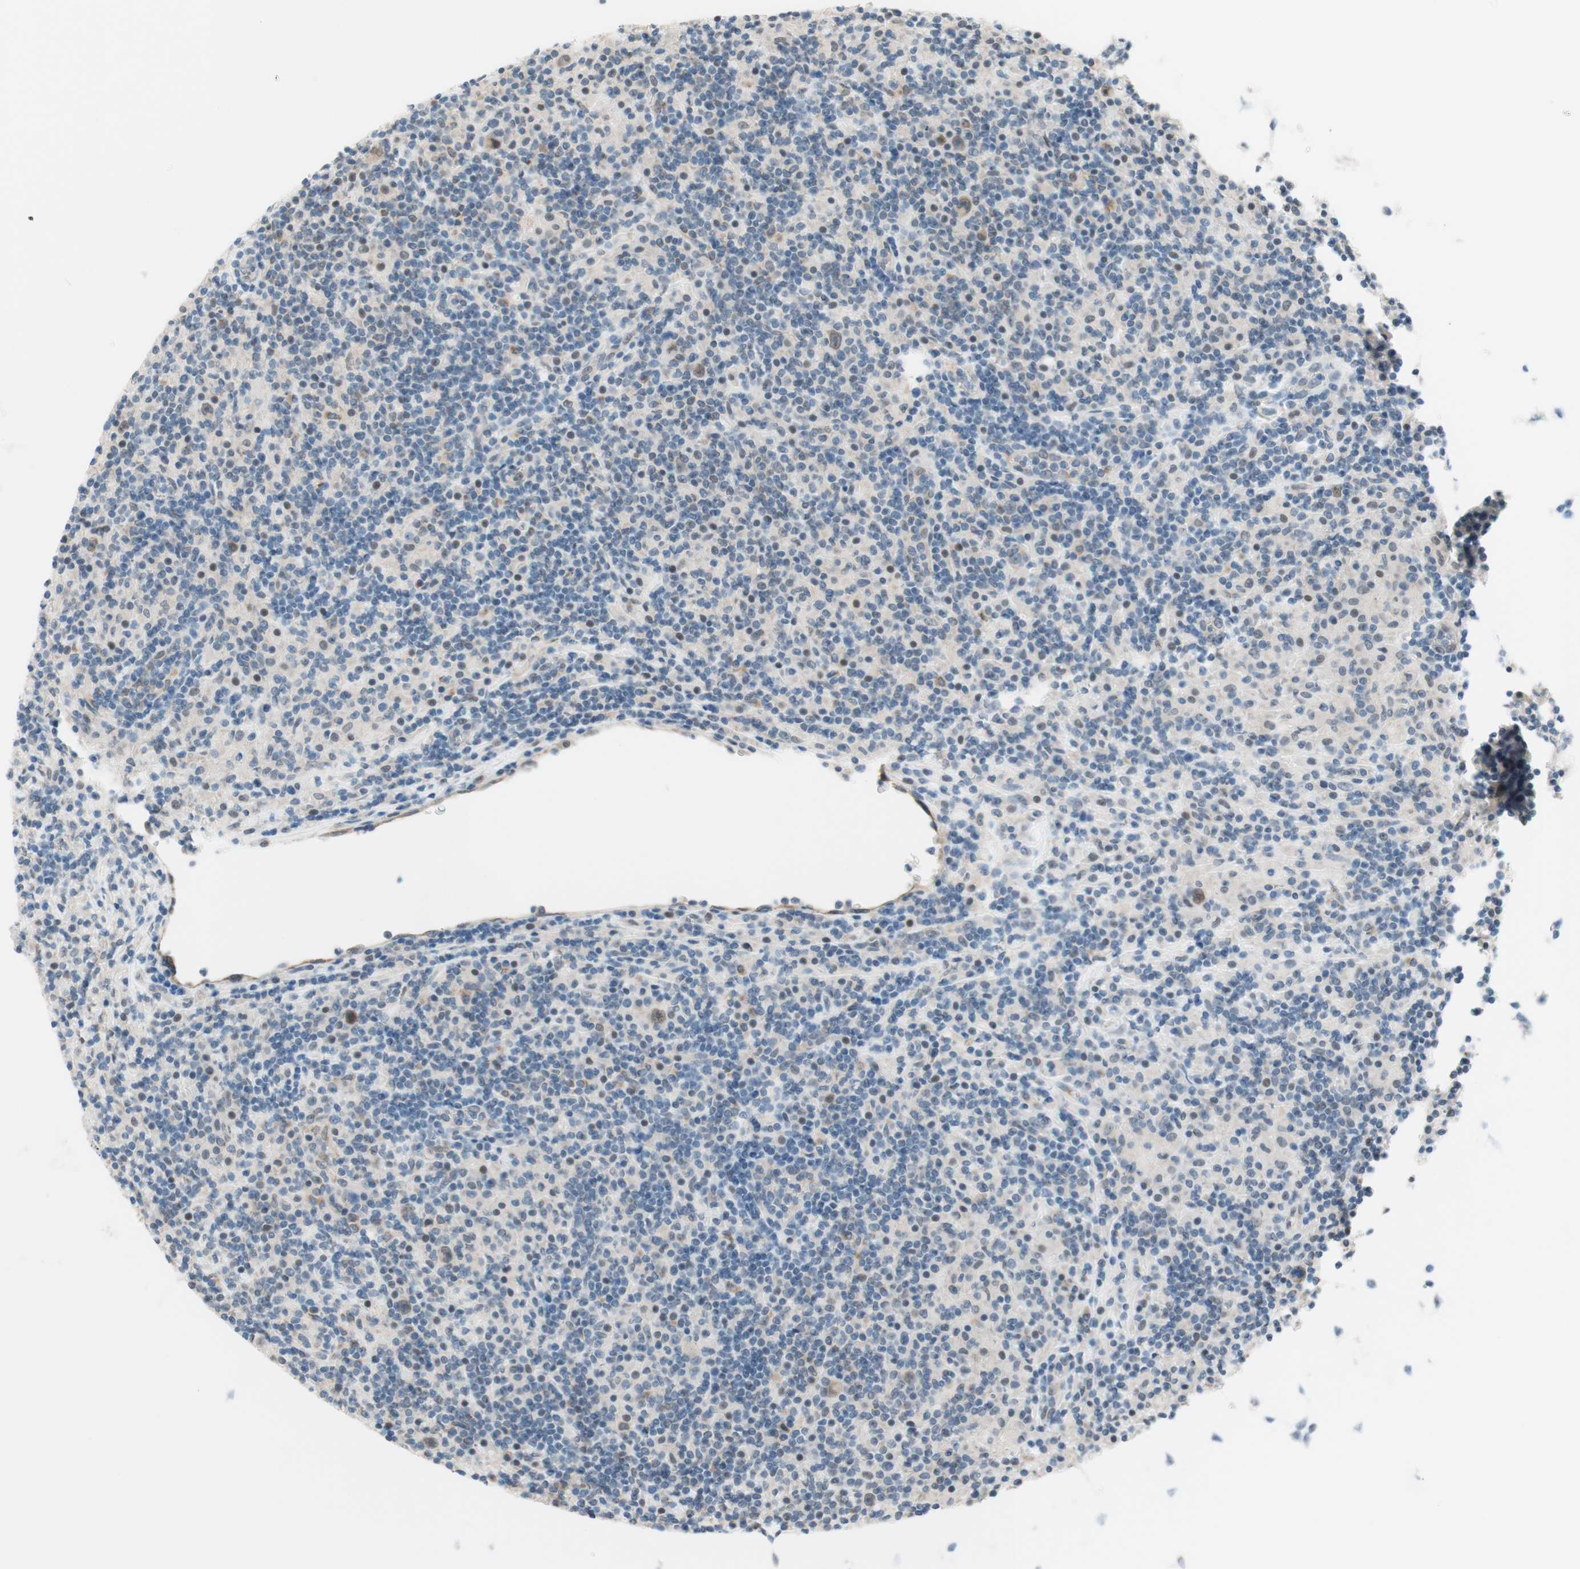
{"staining": {"intensity": "weak", "quantity": ">75%", "location": "cytoplasmic/membranous,nuclear"}, "tissue": "lymphoma", "cell_type": "Tumor cells", "image_type": "cancer", "snomed": [{"axis": "morphology", "description": "Hodgkin's disease, NOS"}, {"axis": "topography", "description": "Lymph node"}], "caption": "Tumor cells demonstrate low levels of weak cytoplasmic/membranous and nuclear positivity in approximately >75% of cells in Hodgkin's disease.", "gene": "JPH1", "patient": {"sex": "male", "age": 70}}